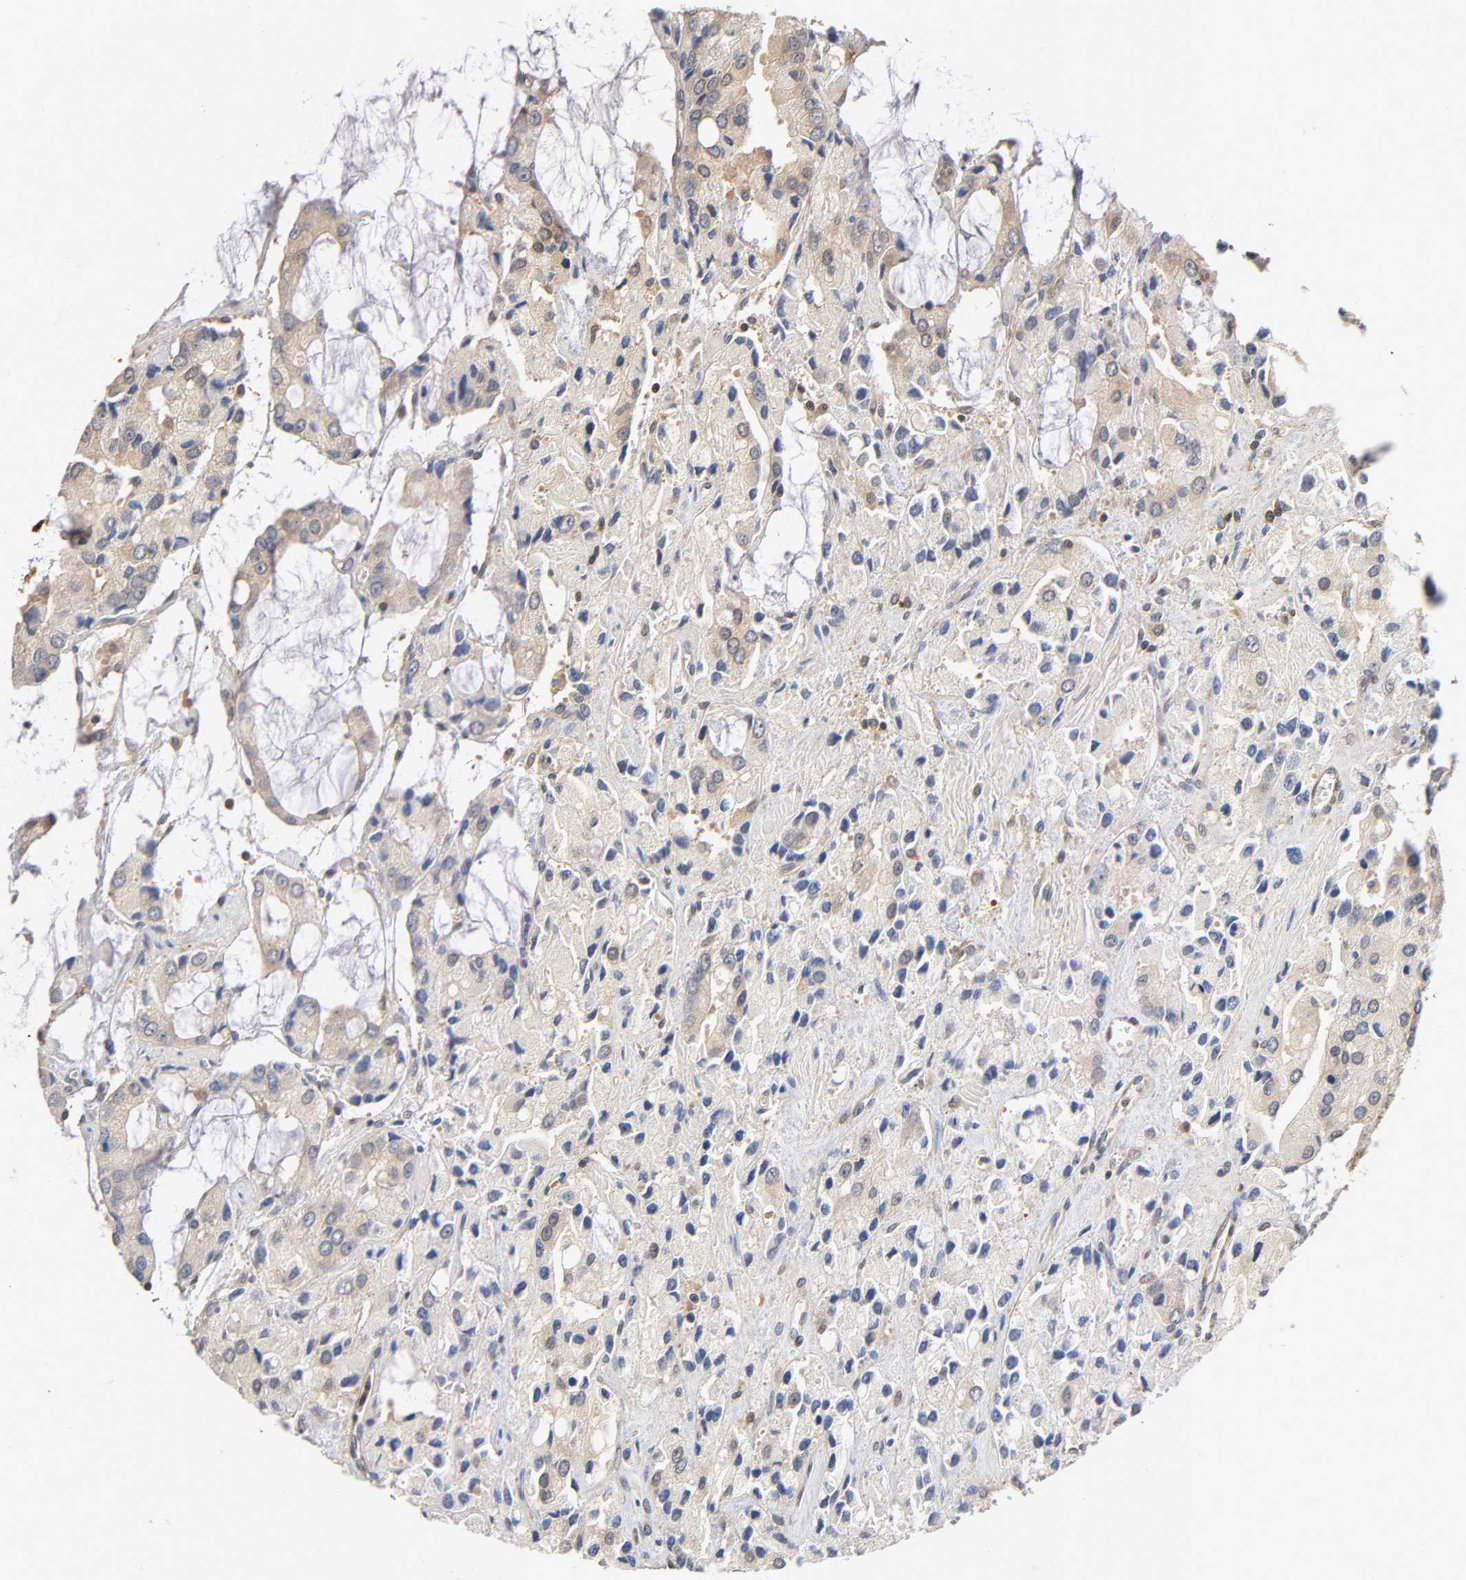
{"staining": {"intensity": "weak", "quantity": ">75%", "location": "cytoplasmic/membranous"}, "tissue": "prostate cancer", "cell_type": "Tumor cells", "image_type": "cancer", "snomed": [{"axis": "morphology", "description": "Adenocarcinoma, High grade"}, {"axis": "topography", "description": "Prostate"}], "caption": "Immunohistochemistry staining of prostate adenocarcinoma (high-grade), which reveals low levels of weak cytoplasmic/membranous staining in approximately >75% of tumor cells indicating weak cytoplasmic/membranous protein positivity. The staining was performed using DAB (3,3'-diaminobenzidine) (brown) for protein detection and nuclei were counterstained in hematoxylin (blue).", "gene": "ALDOA", "patient": {"sex": "male", "age": 67}}